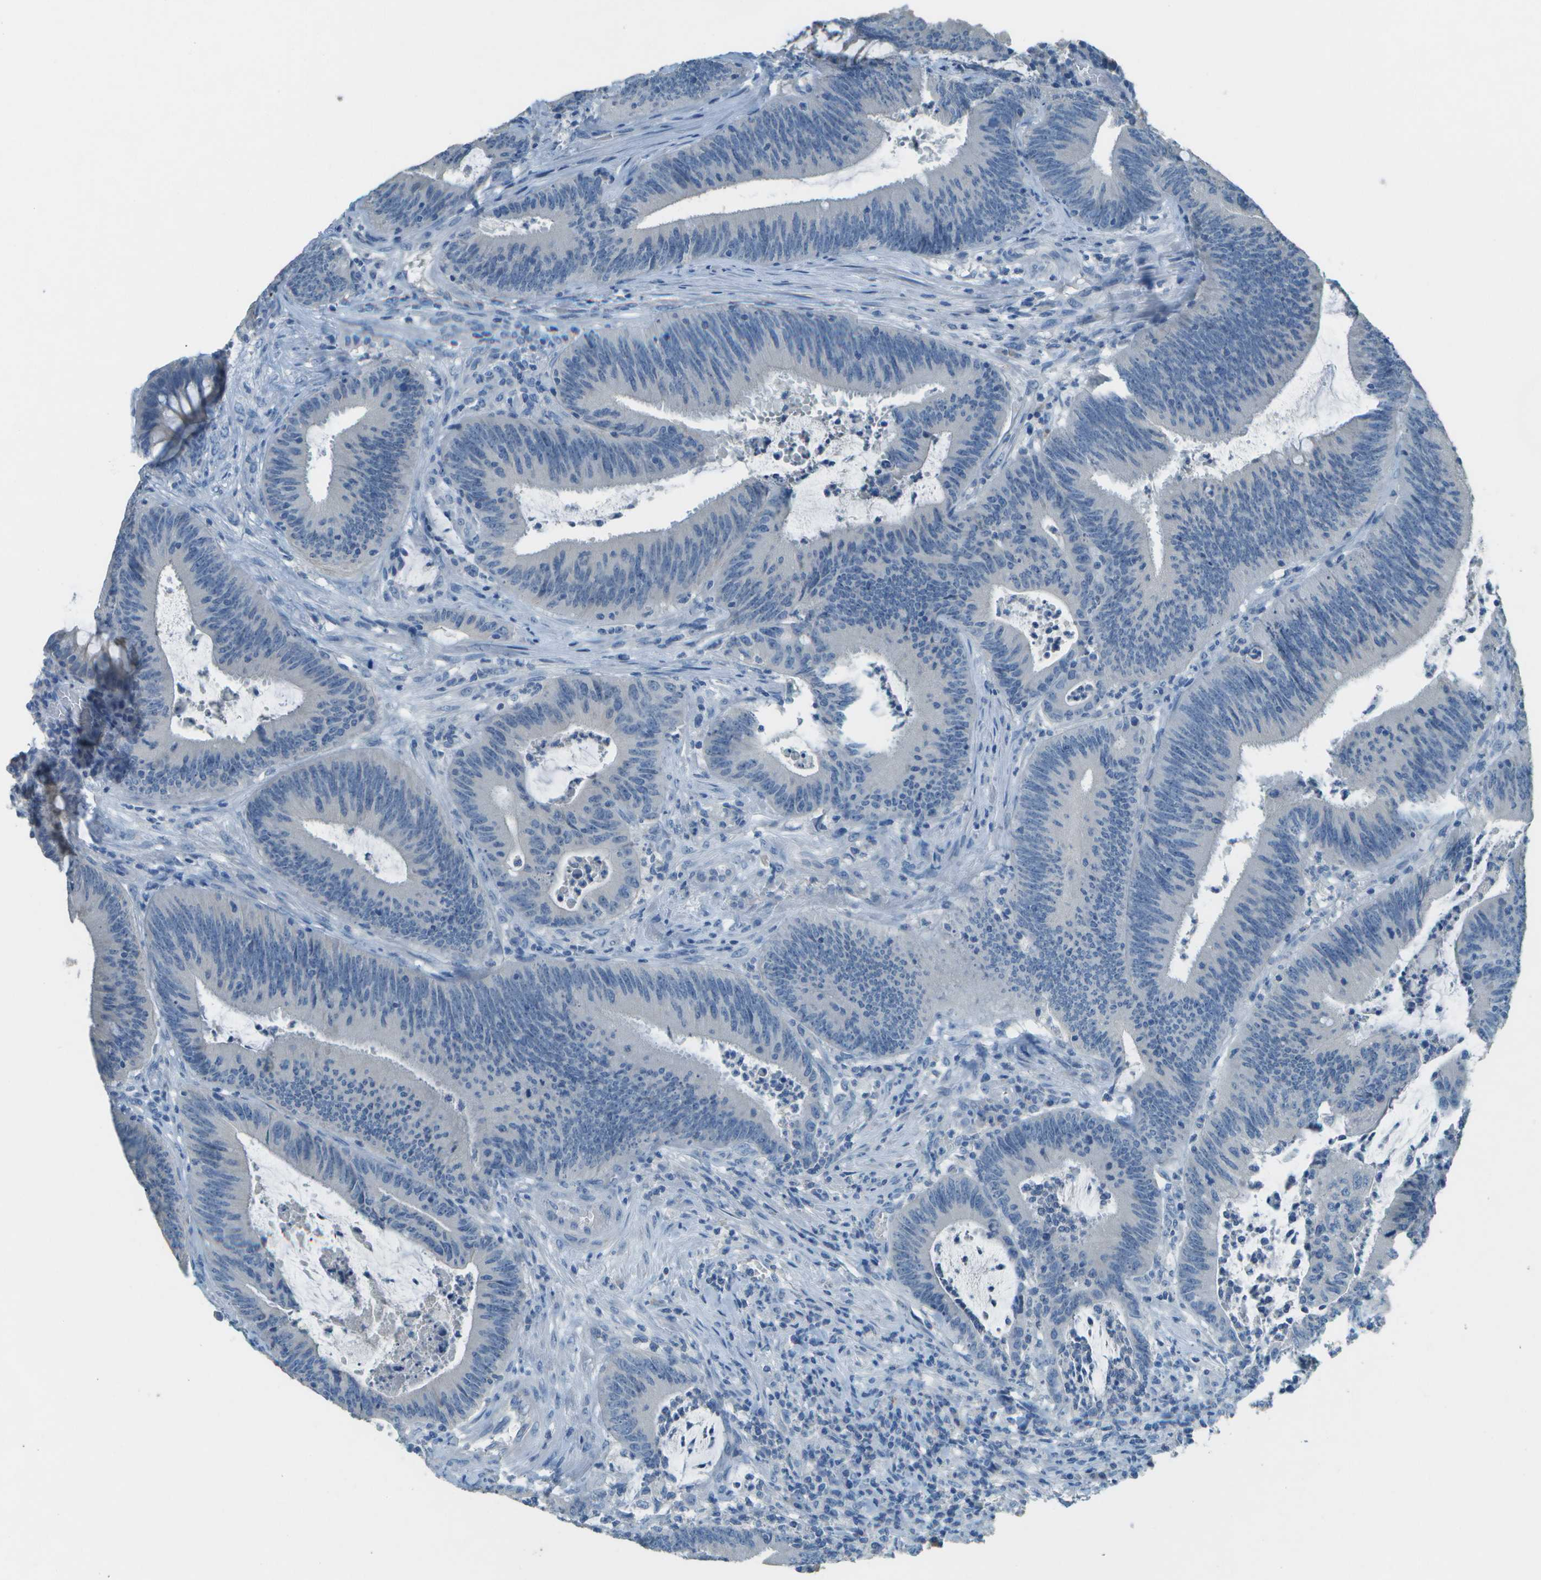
{"staining": {"intensity": "negative", "quantity": "none", "location": "none"}, "tissue": "colorectal cancer", "cell_type": "Tumor cells", "image_type": "cancer", "snomed": [{"axis": "morphology", "description": "Normal tissue, NOS"}, {"axis": "morphology", "description": "Adenocarcinoma, NOS"}, {"axis": "topography", "description": "Rectum"}], "caption": "Protein analysis of colorectal adenocarcinoma displays no significant staining in tumor cells.", "gene": "LGI2", "patient": {"sex": "female", "age": 66}}